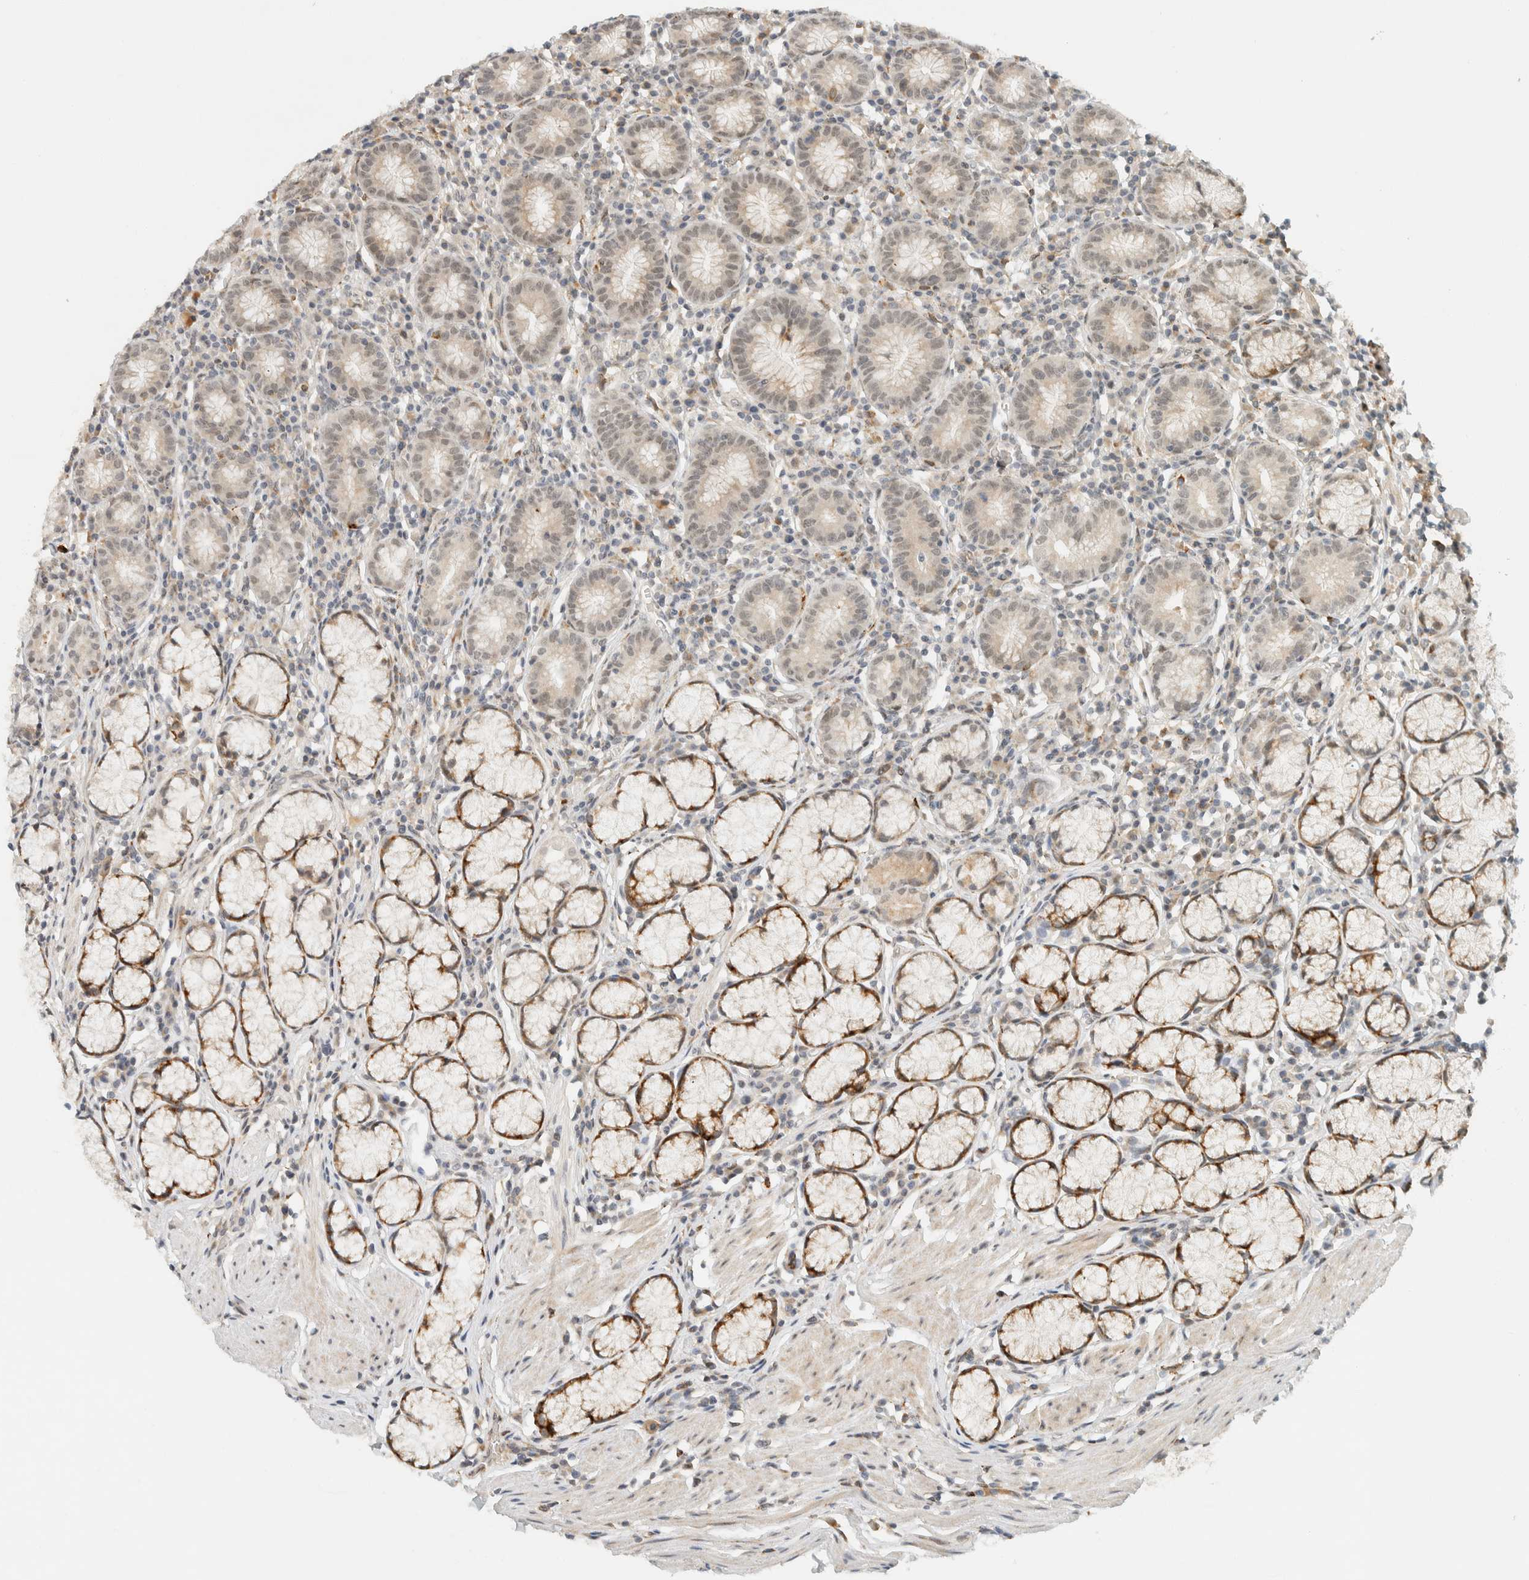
{"staining": {"intensity": "moderate", "quantity": "<25%", "location": "cytoplasmic/membranous,nuclear"}, "tissue": "stomach", "cell_type": "Glandular cells", "image_type": "normal", "snomed": [{"axis": "morphology", "description": "Normal tissue, NOS"}, {"axis": "topography", "description": "Stomach"}], "caption": "This photomicrograph reveals immunohistochemistry (IHC) staining of unremarkable human stomach, with low moderate cytoplasmic/membranous,nuclear staining in about <25% of glandular cells.", "gene": "ITPRID1", "patient": {"sex": "male", "age": 55}}